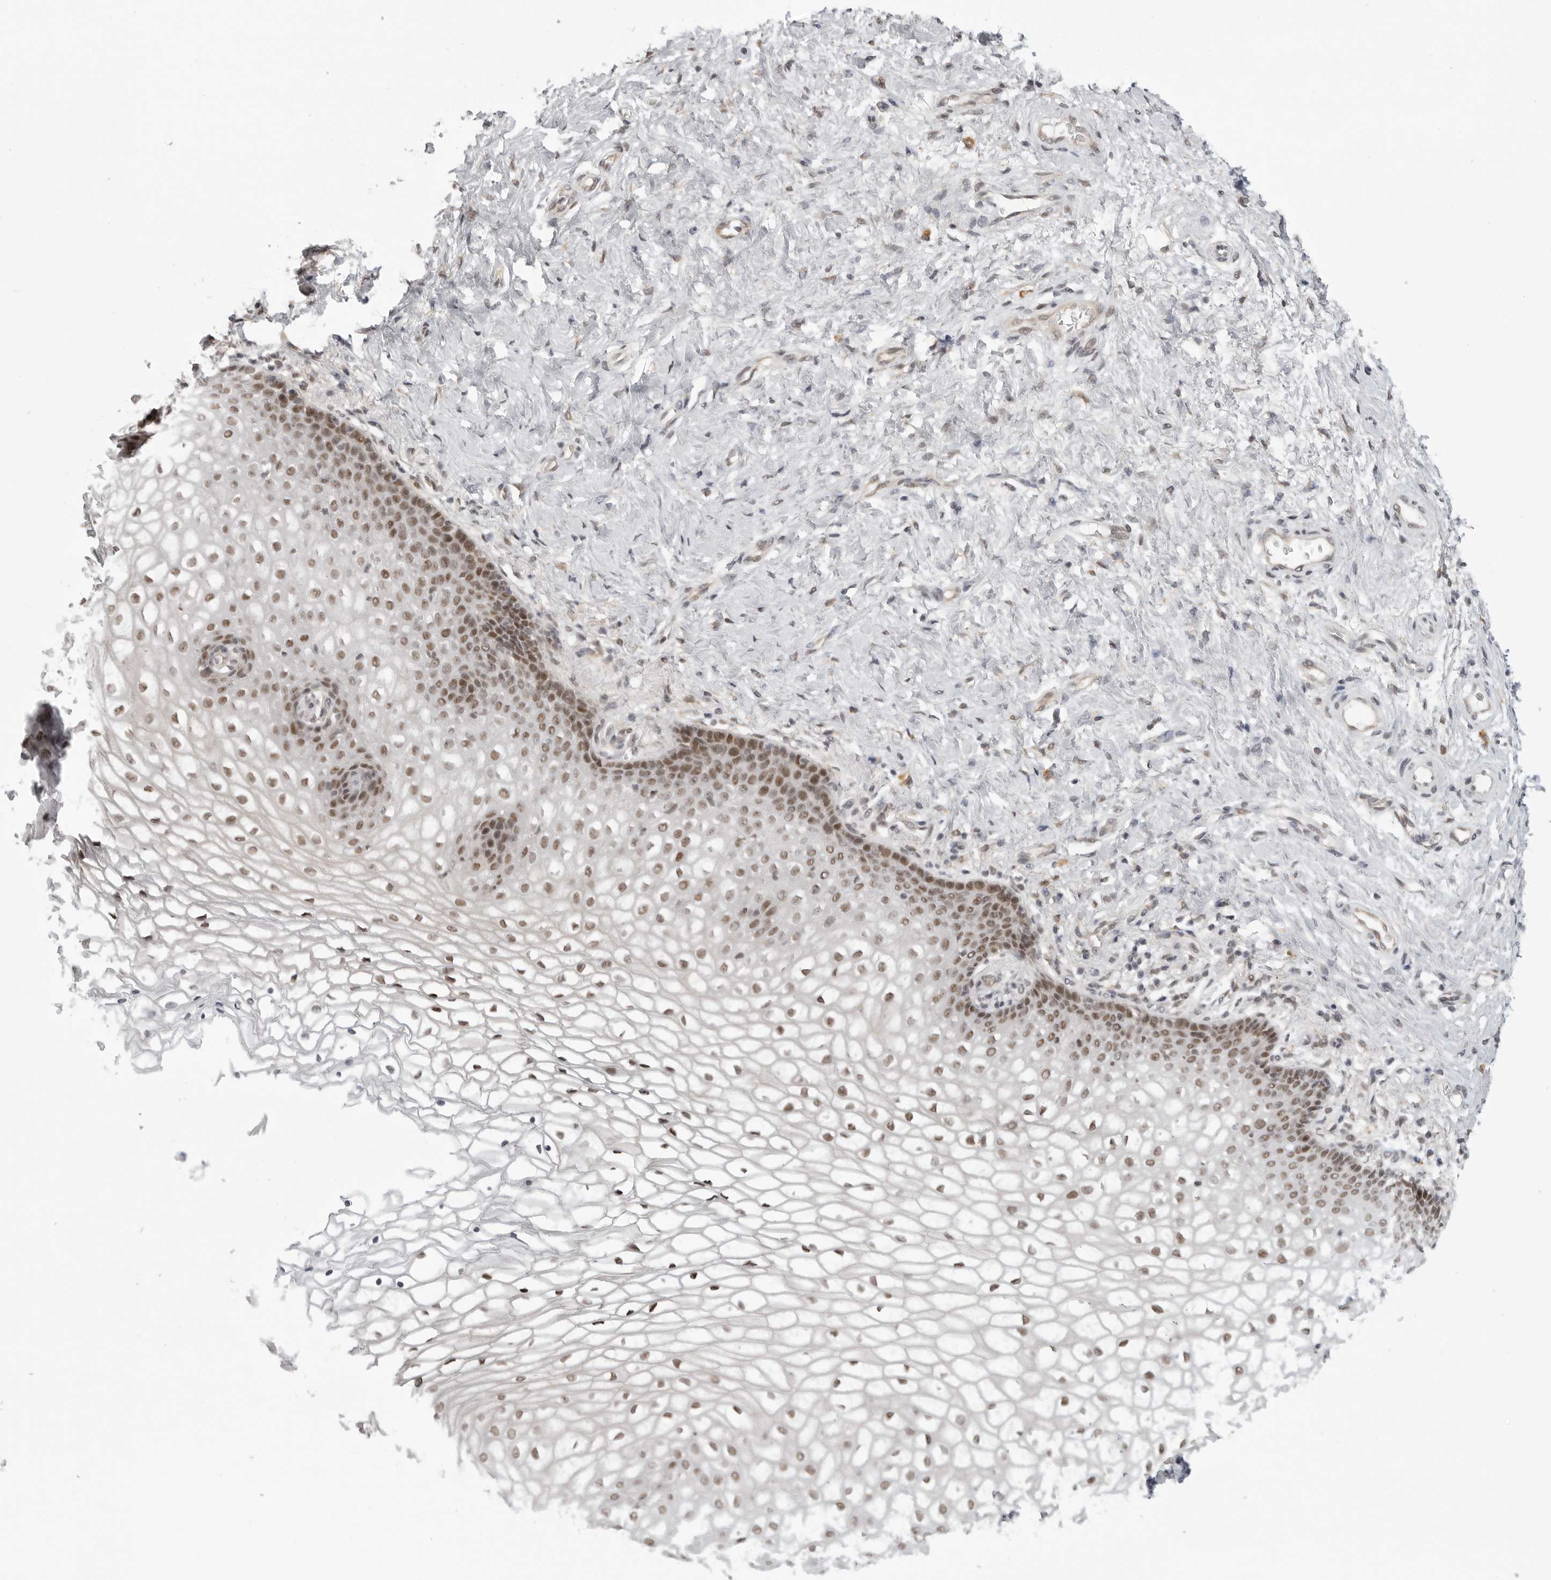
{"staining": {"intensity": "moderate", "quantity": ">75%", "location": "nuclear"}, "tissue": "vagina", "cell_type": "Squamous epithelial cells", "image_type": "normal", "snomed": [{"axis": "morphology", "description": "Normal tissue, NOS"}, {"axis": "topography", "description": "Vagina"}], "caption": "Immunohistochemical staining of benign human vagina exhibits >75% levels of moderate nuclear protein staining in about >75% of squamous epithelial cells.", "gene": "PRDM10", "patient": {"sex": "female", "age": 60}}